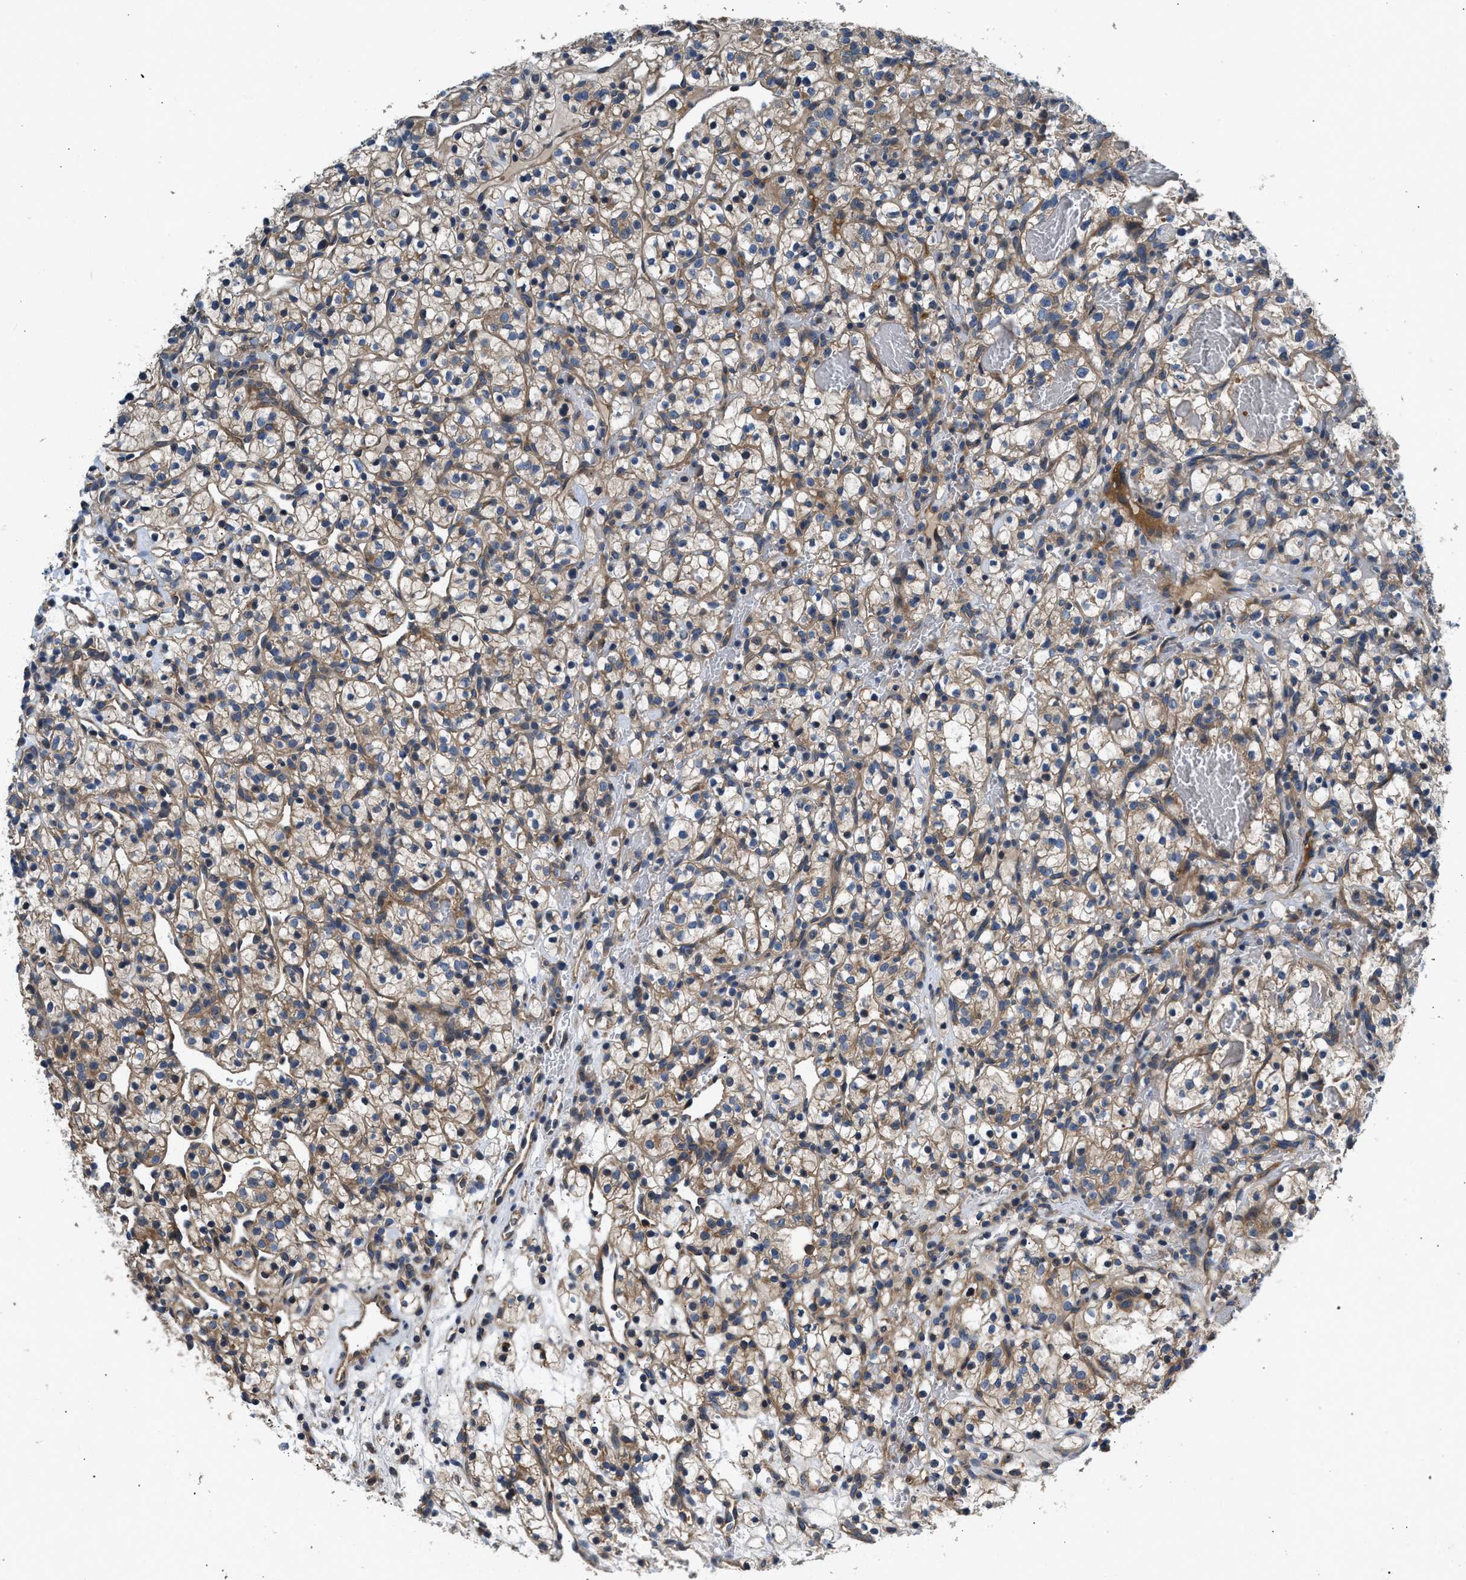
{"staining": {"intensity": "moderate", "quantity": ">75%", "location": "cytoplasmic/membranous"}, "tissue": "renal cancer", "cell_type": "Tumor cells", "image_type": "cancer", "snomed": [{"axis": "morphology", "description": "Adenocarcinoma, NOS"}, {"axis": "topography", "description": "Kidney"}], "caption": "Immunohistochemistry (IHC) micrograph of neoplastic tissue: human renal cancer stained using immunohistochemistry (IHC) shows medium levels of moderate protein expression localized specifically in the cytoplasmic/membranous of tumor cells, appearing as a cytoplasmic/membranous brown color.", "gene": "IL3RA", "patient": {"sex": "female", "age": 57}}